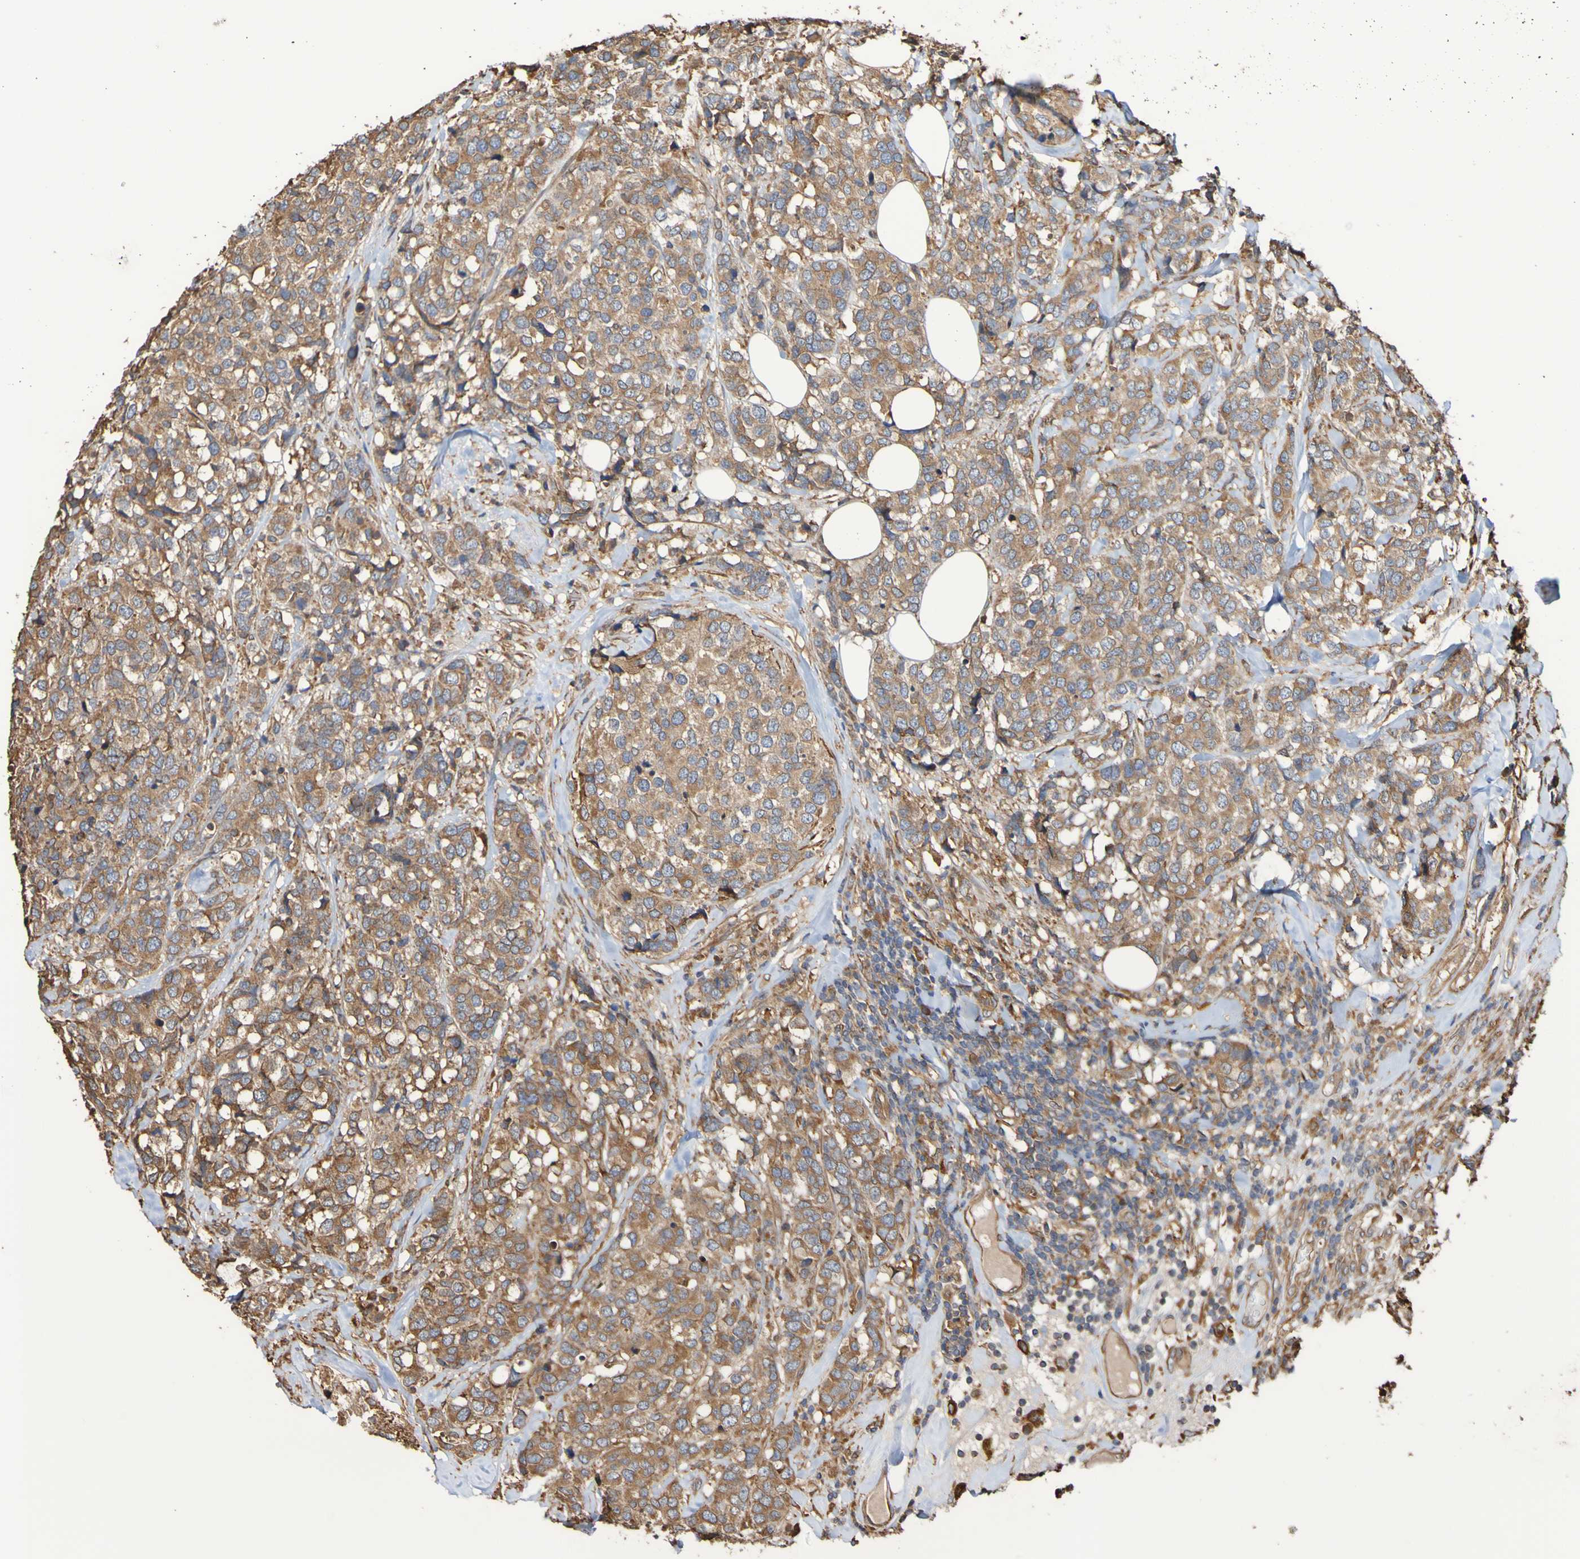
{"staining": {"intensity": "moderate", "quantity": ">75%", "location": "cytoplasmic/membranous"}, "tissue": "breast cancer", "cell_type": "Tumor cells", "image_type": "cancer", "snomed": [{"axis": "morphology", "description": "Lobular carcinoma"}, {"axis": "topography", "description": "Breast"}], "caption": "A micrograph showing moderate cytoplasmic/membranous staining in about >75% of tumor cells in breast cancer (lobular carcinoma), as visualized by brown immunohistochemical staining.", "gene": "RAB11A", "patient": {"sex": "female", "age": 59}}